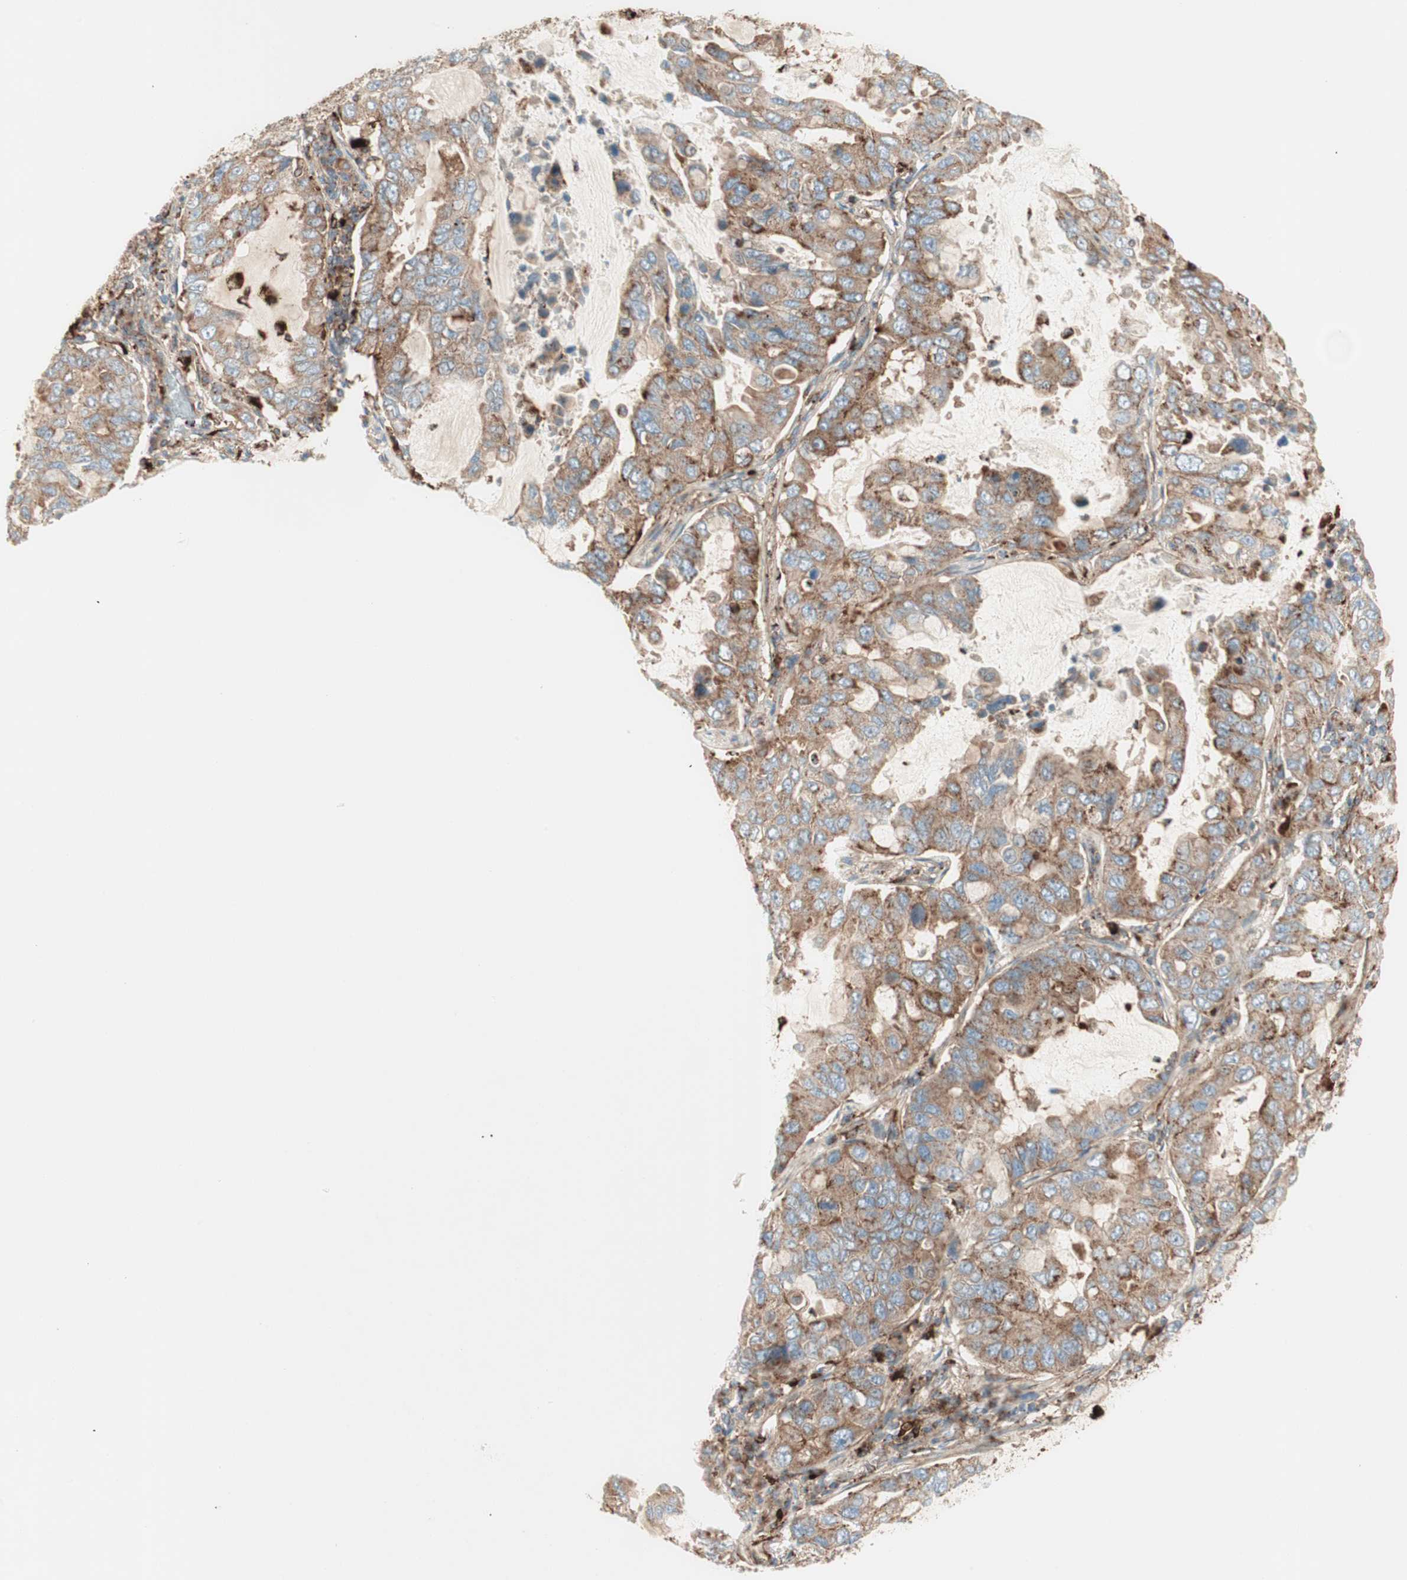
{"staining": {"intensity": "weak", "quantity": ">75%", "location": "cytoplasmic/membranous"}, "tissue": "lung cancer", "cell_type": "Tumor cells", "image_type": "cancer", "snomed": [{"axis": "morphology", "description": "Adenocarcinoma, NOS"}, {"axis": "topography", "description": "Lung"}], "caption": "Immunohistochemical staining of lung adenocarcinoma exhibits weak cytoplasmic/membranous protein positivity in about >75% of tumor cells. (DAB (3,3'-diaminobenzidine) IHC with brightfield microscopy, high magnification).", "gene": "ATP6V1G1", "patient": {"sex": "male", "age": 64}}